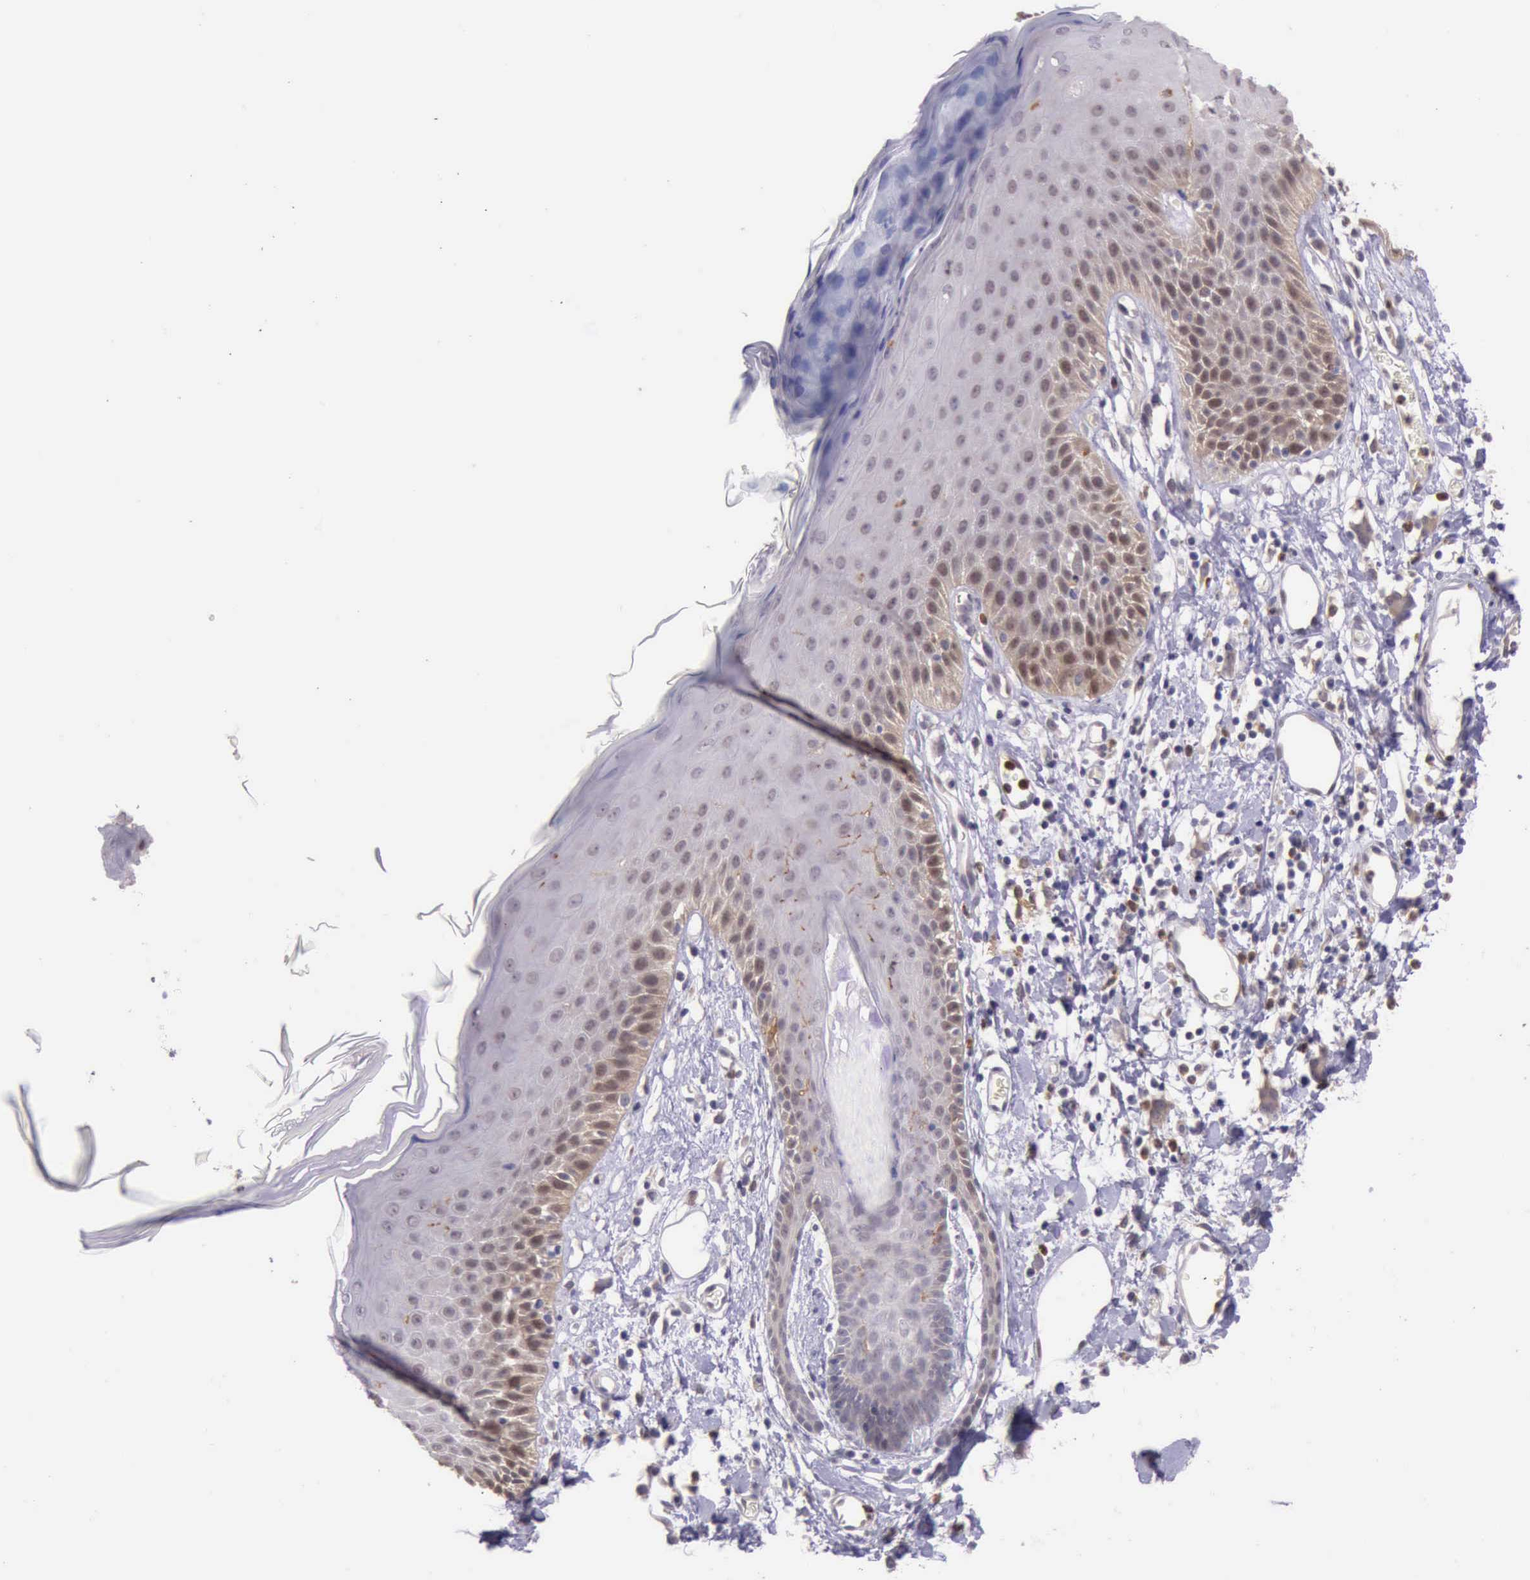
{"staining": {"intensity": "moderate", "quantity": "25%-75%", "location": "cytoplasmic/membranous,nuclear"}, "tissue": "skin", "cell_type": "Epidermal cells", "image_type": "normal", "snomed": [{"axis": "morphology", "description": "Normal tissue, NOS"}, {"axis": "topography", "description": "Vulva"}, {"axis": "topography", "description": "Peripheral nerve tissue"}], "caption": "Immunohistochemistry (IHC) of benign skin displays medium levels of moderate cytoplasmic/membranous,nuclear positivity in about 25%-75% of epidermal cells. (IHC, brightfield microscopy, high magnification).", "gene": "PLEK2", "patient": {"sex": "female", "age": 68}}